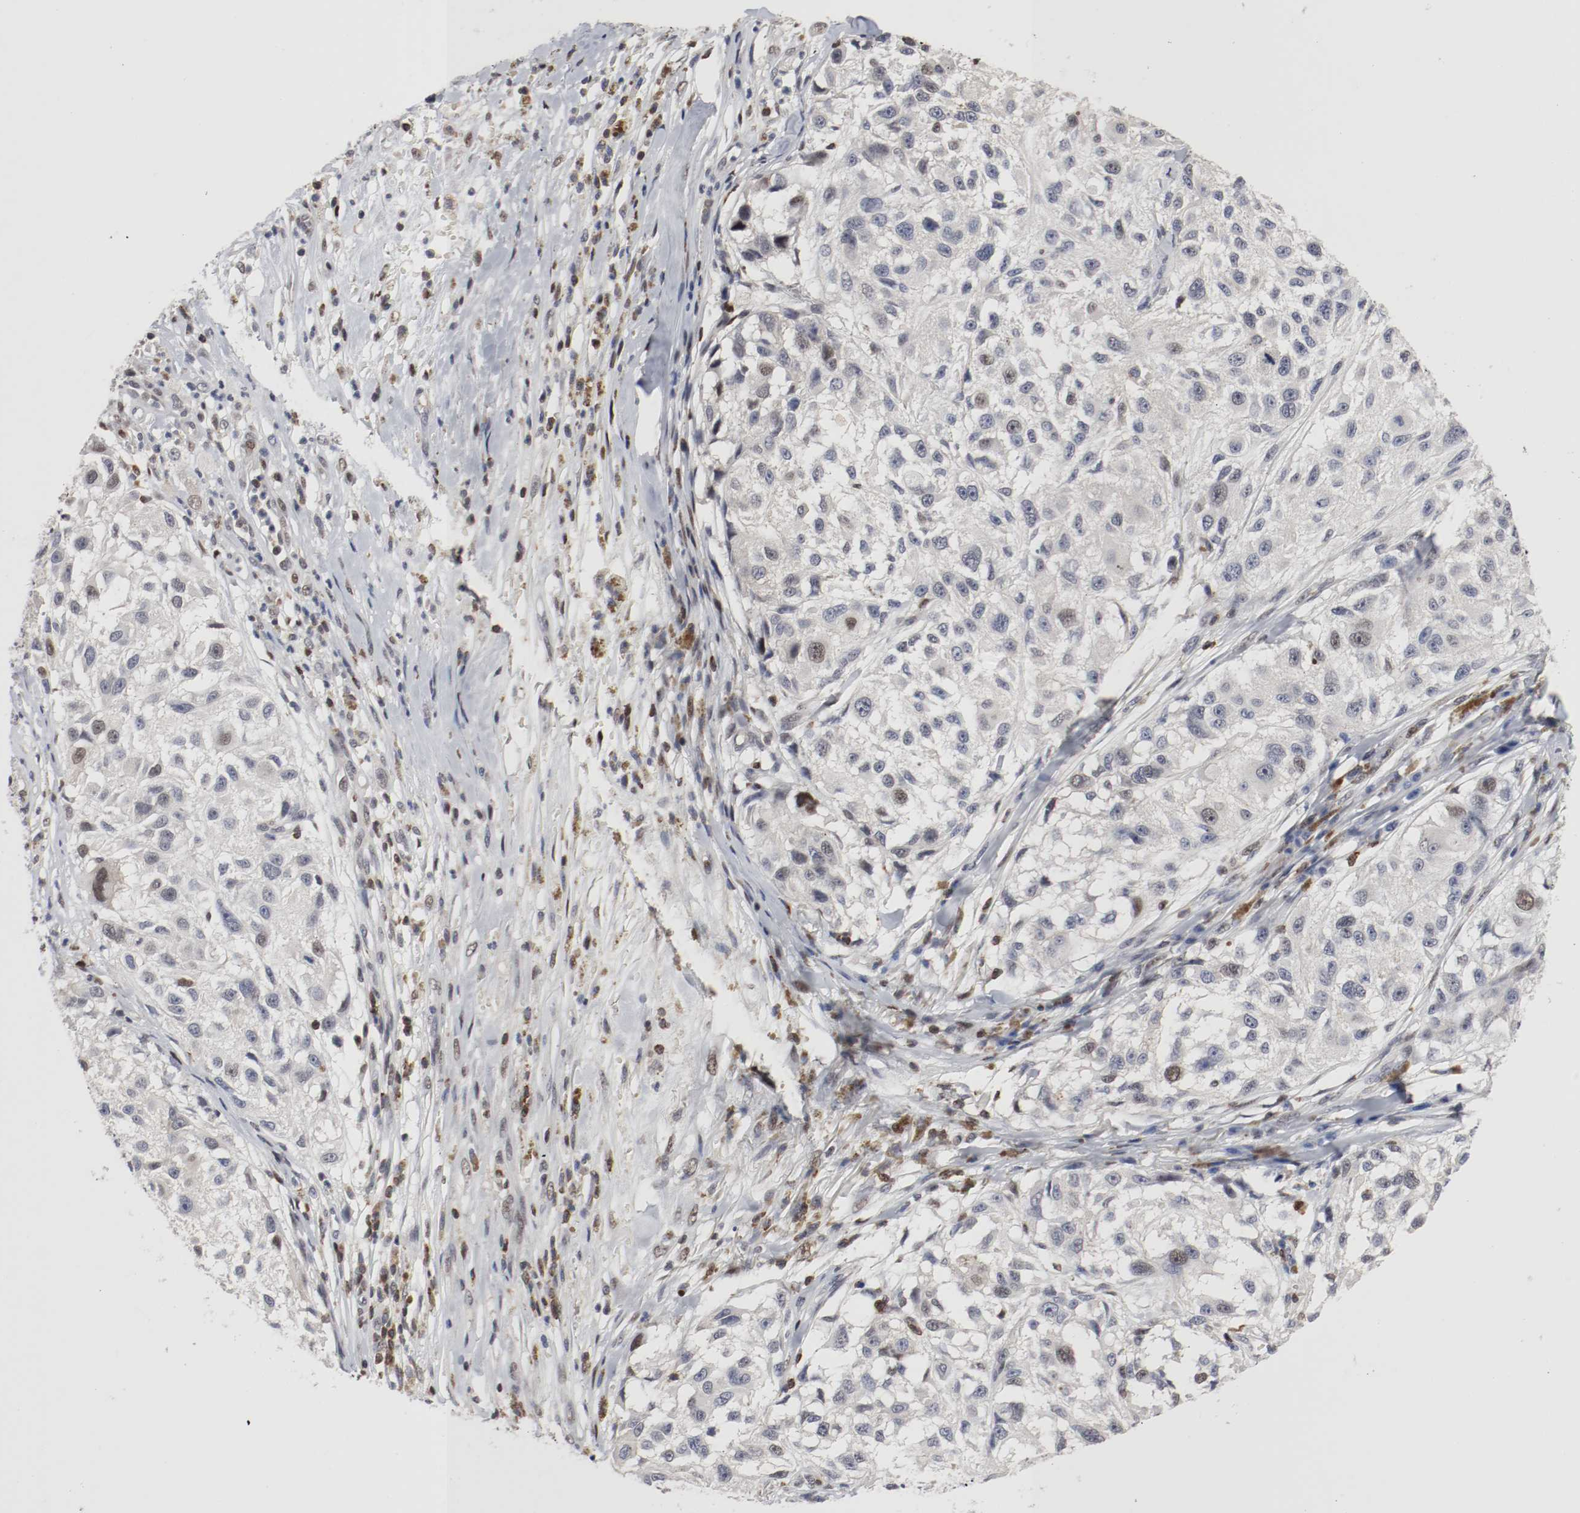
{"staining": {"intensity": "negative", "quantity": "none", "location": "none"}, "tissue": "melanoma", "cell_type": "Tumor cells", "image_type": "cancer", "snomed": [{"axis": "morphology", "description": "Necrosis, NOS"}, {"axis": "morphology", "description": "Malignant melanoma, NOS"}, {"axis": "topography", "description": "Skin"}], "caption": "High magnification brightfield microscopy of malignant melanoma stained with DAB (3,3'-diaminobenzidine) (brown) and counterstained with hematoxylin (blue): tumor cells show no significant positivity.", "gene": "JUND", "patient": {"sex": "female", "age": 87}}